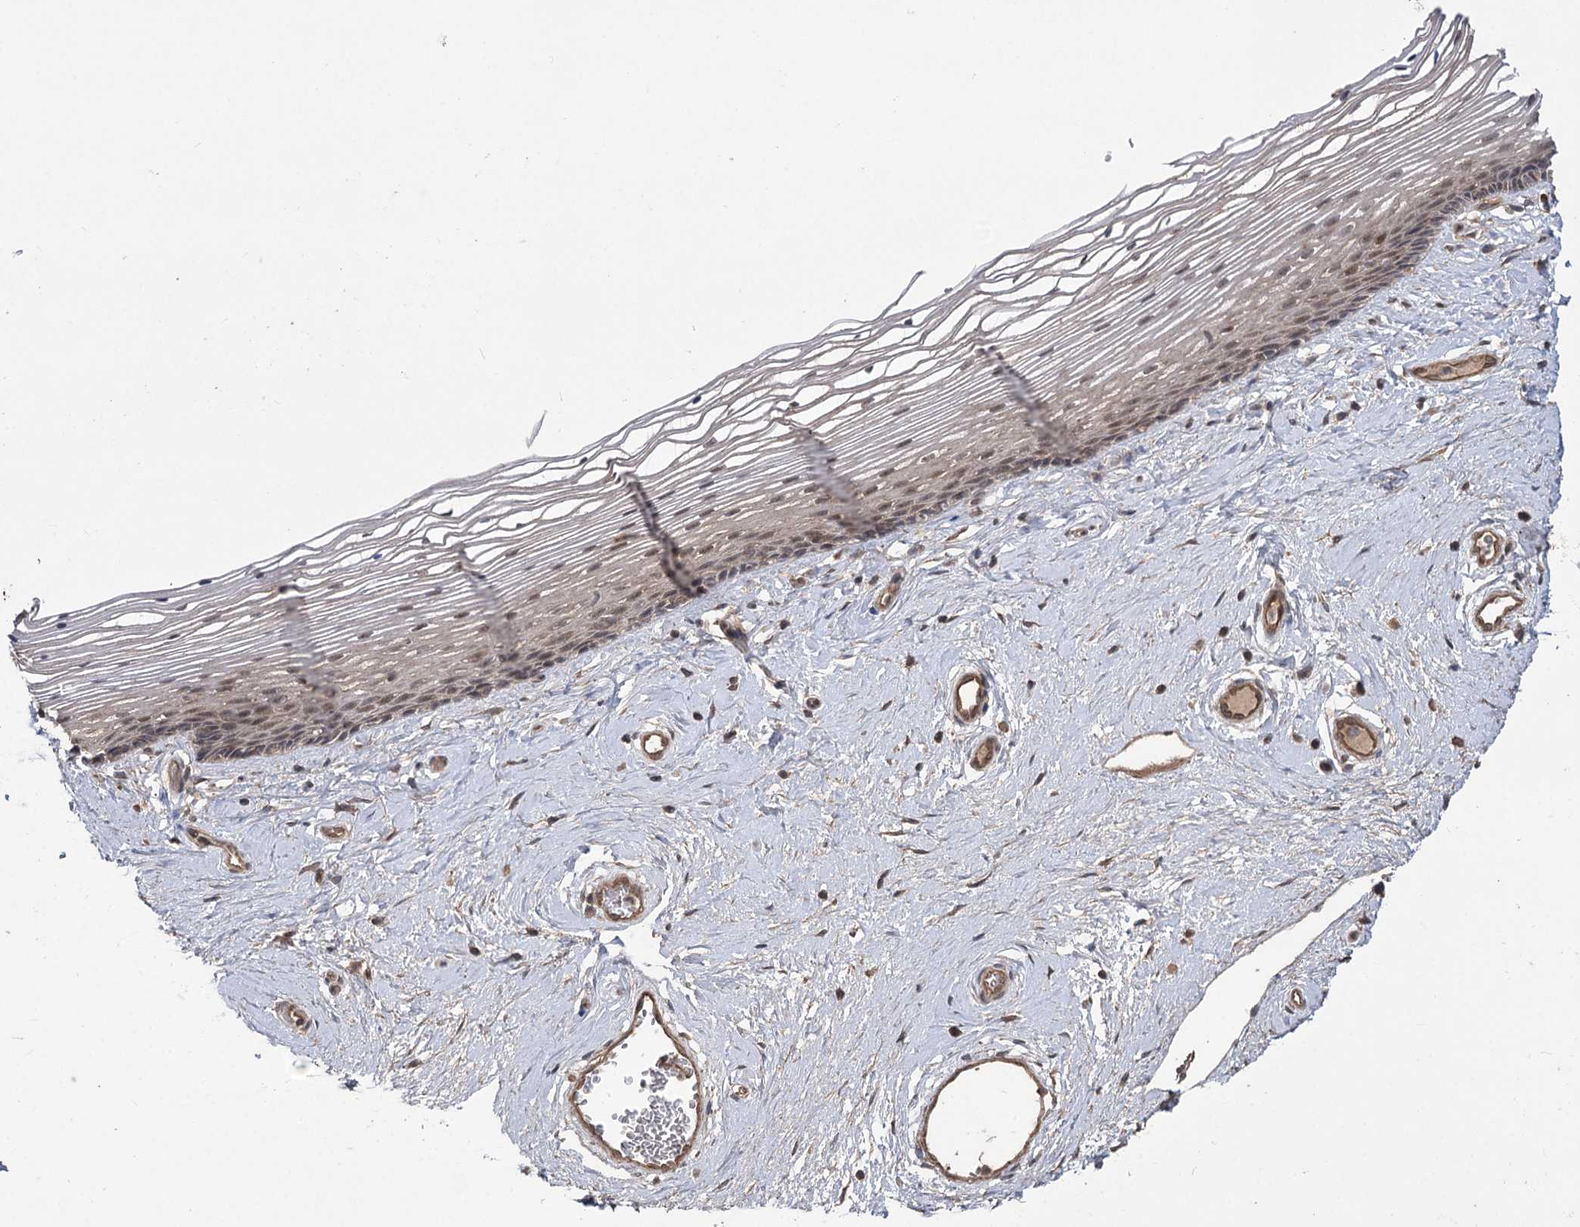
{"staining": {"intensity": "moderate", "quantity": "25%-75%", "location": "nuclear"}, "tissue": "vagina", "cell_type": "Squamous epithelial cells", "image_type": "normal", "snomed": [{"axis": "morphology", "description": "Normal tissue, NOS"}, {"axis": "topography", "description": "Vagina"}], "caption": "Vagina stained with a brown dye displays moderate nuclear positive expression in approximately 25%-75% of squamous epithelial cells.", "gene": "TENM2", "patient": {"sex": "female", "age": 46}}